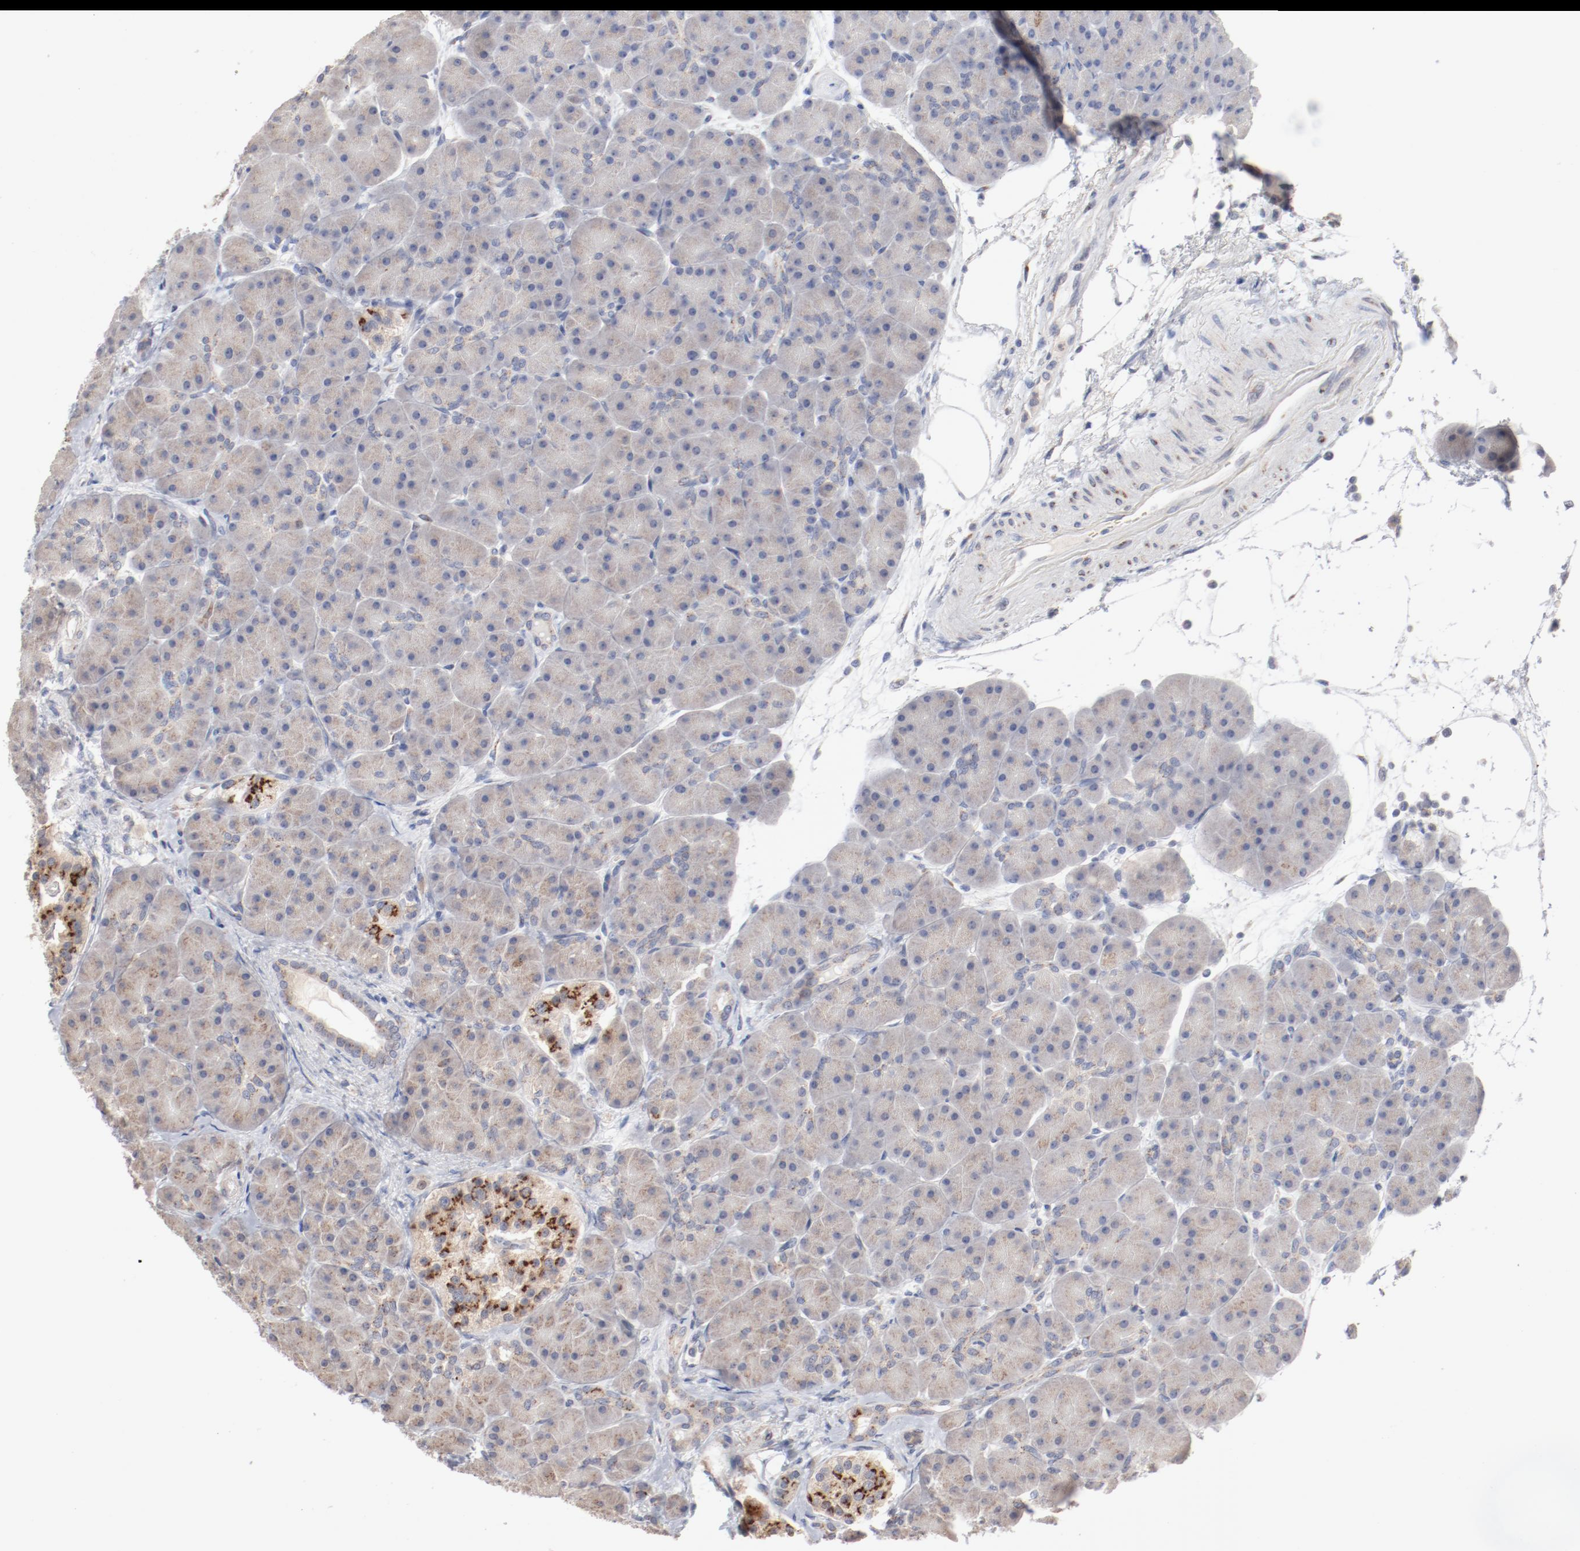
{"staining": {"intensity": "weak", "quantity": ">75%", "location": "cytoplasmic/membranous"}, "tissue": "pancreas", "cell_type": "Exocrine glandular cells", "image_type": "normal", "snomed": [{"axis": "morphology", "description": "Normal tissue, NOS"}, {"axis": "topography", "description": "Pancreas"}], "caption": "Protein staining of unremarkable pancreas displays weak cytoplasmic/membranous staining in about >75% of exocrine glandular cells.", "gene": "AK7", "patient": {"sex": "male", "age": 66}}